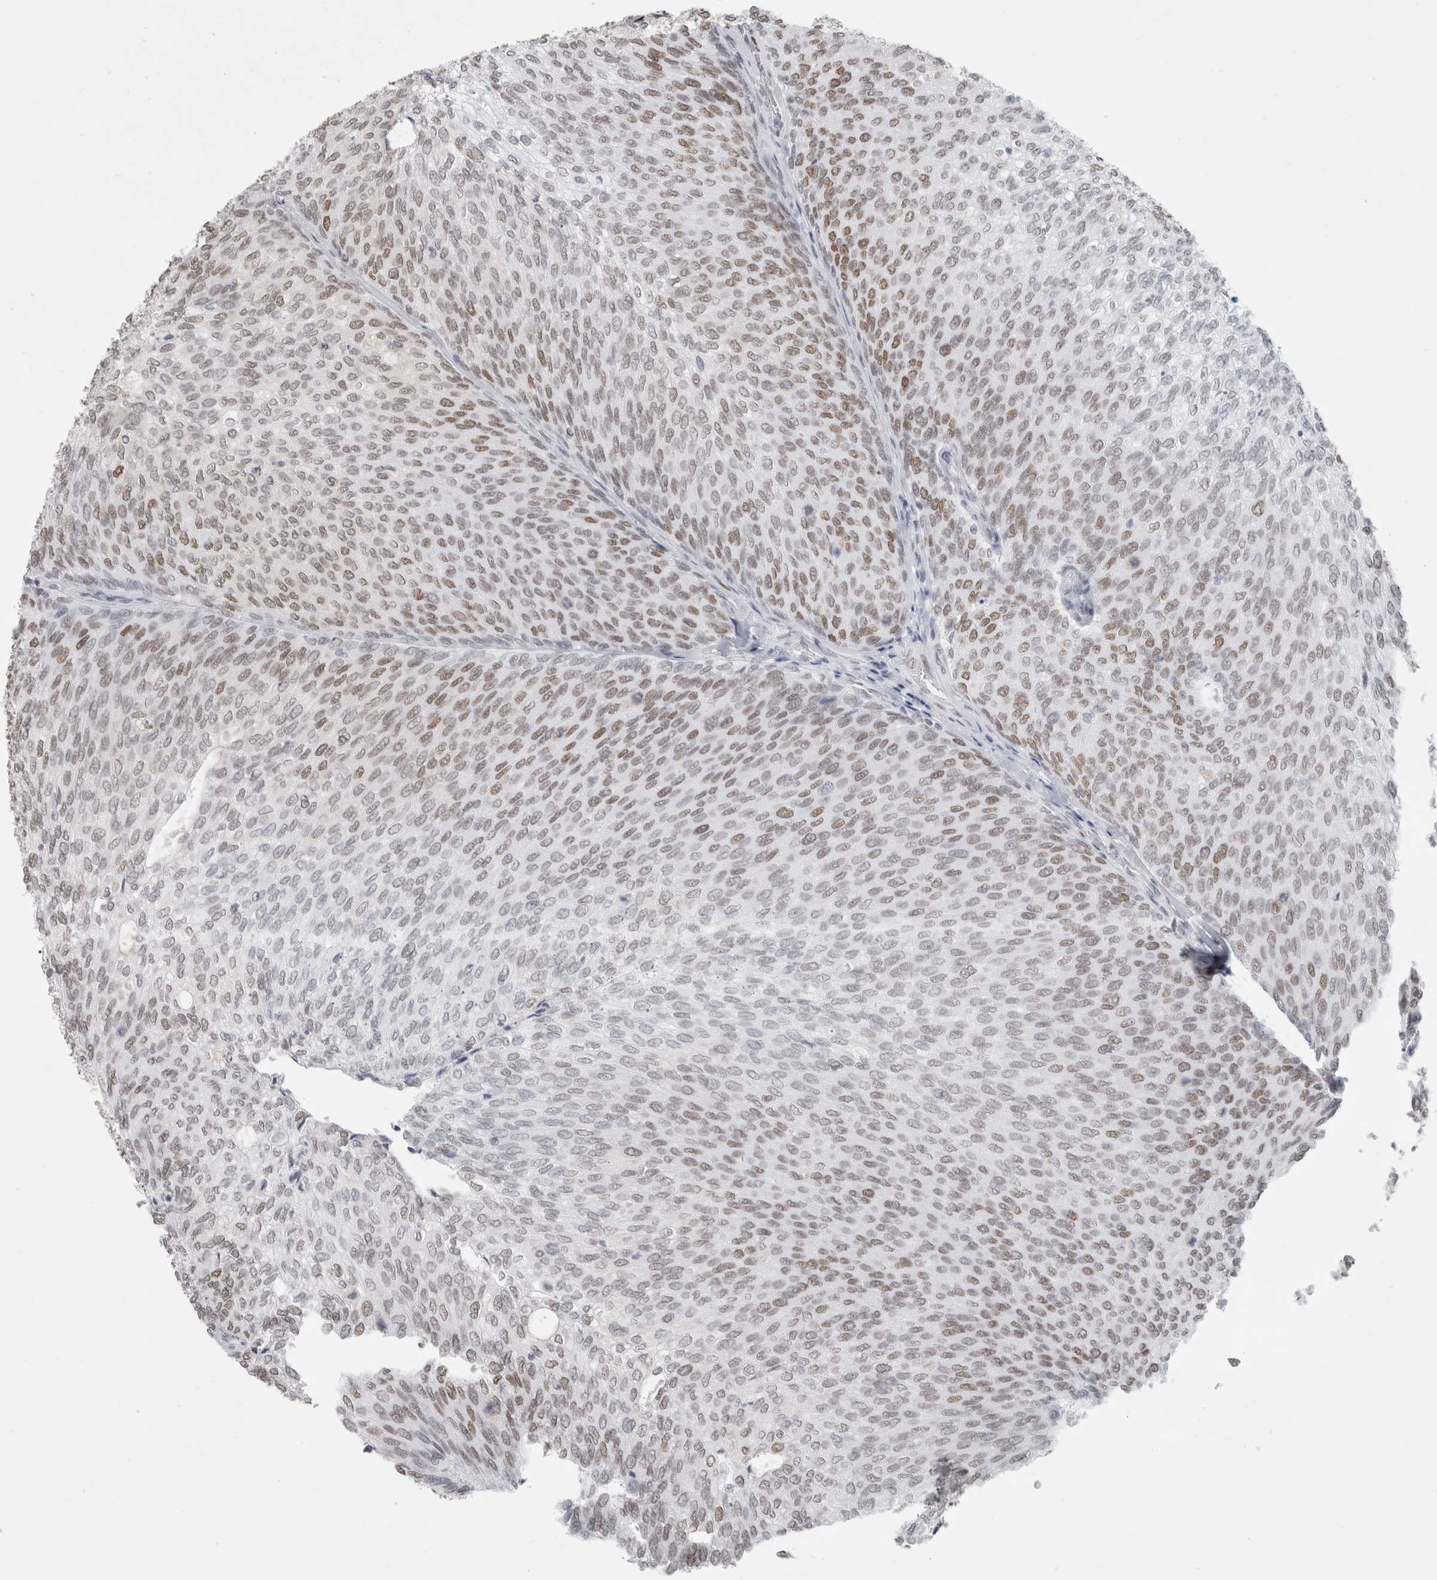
{"staining": {"intensity": "moderate", "quantity": "25%-75%", "location": "nuclear"}, "tissue": "urothelial cancer", "cell_type": "Tumor cells", "image_type": "cancer", "snomed": [{"axis": "morphology", "description": "Urothelial carcinoma, Low grade"}, {"axis": "topography", "description": "Urinary bladder"}], "caption": "Protein positivity by immunohistochemistry demonstrates moderate nuclear expression in about 25%-75% of tumor cells in urothelial cancer.", "gene": "SMARCC1", "patient": {"sex": "female", "age": 79}}